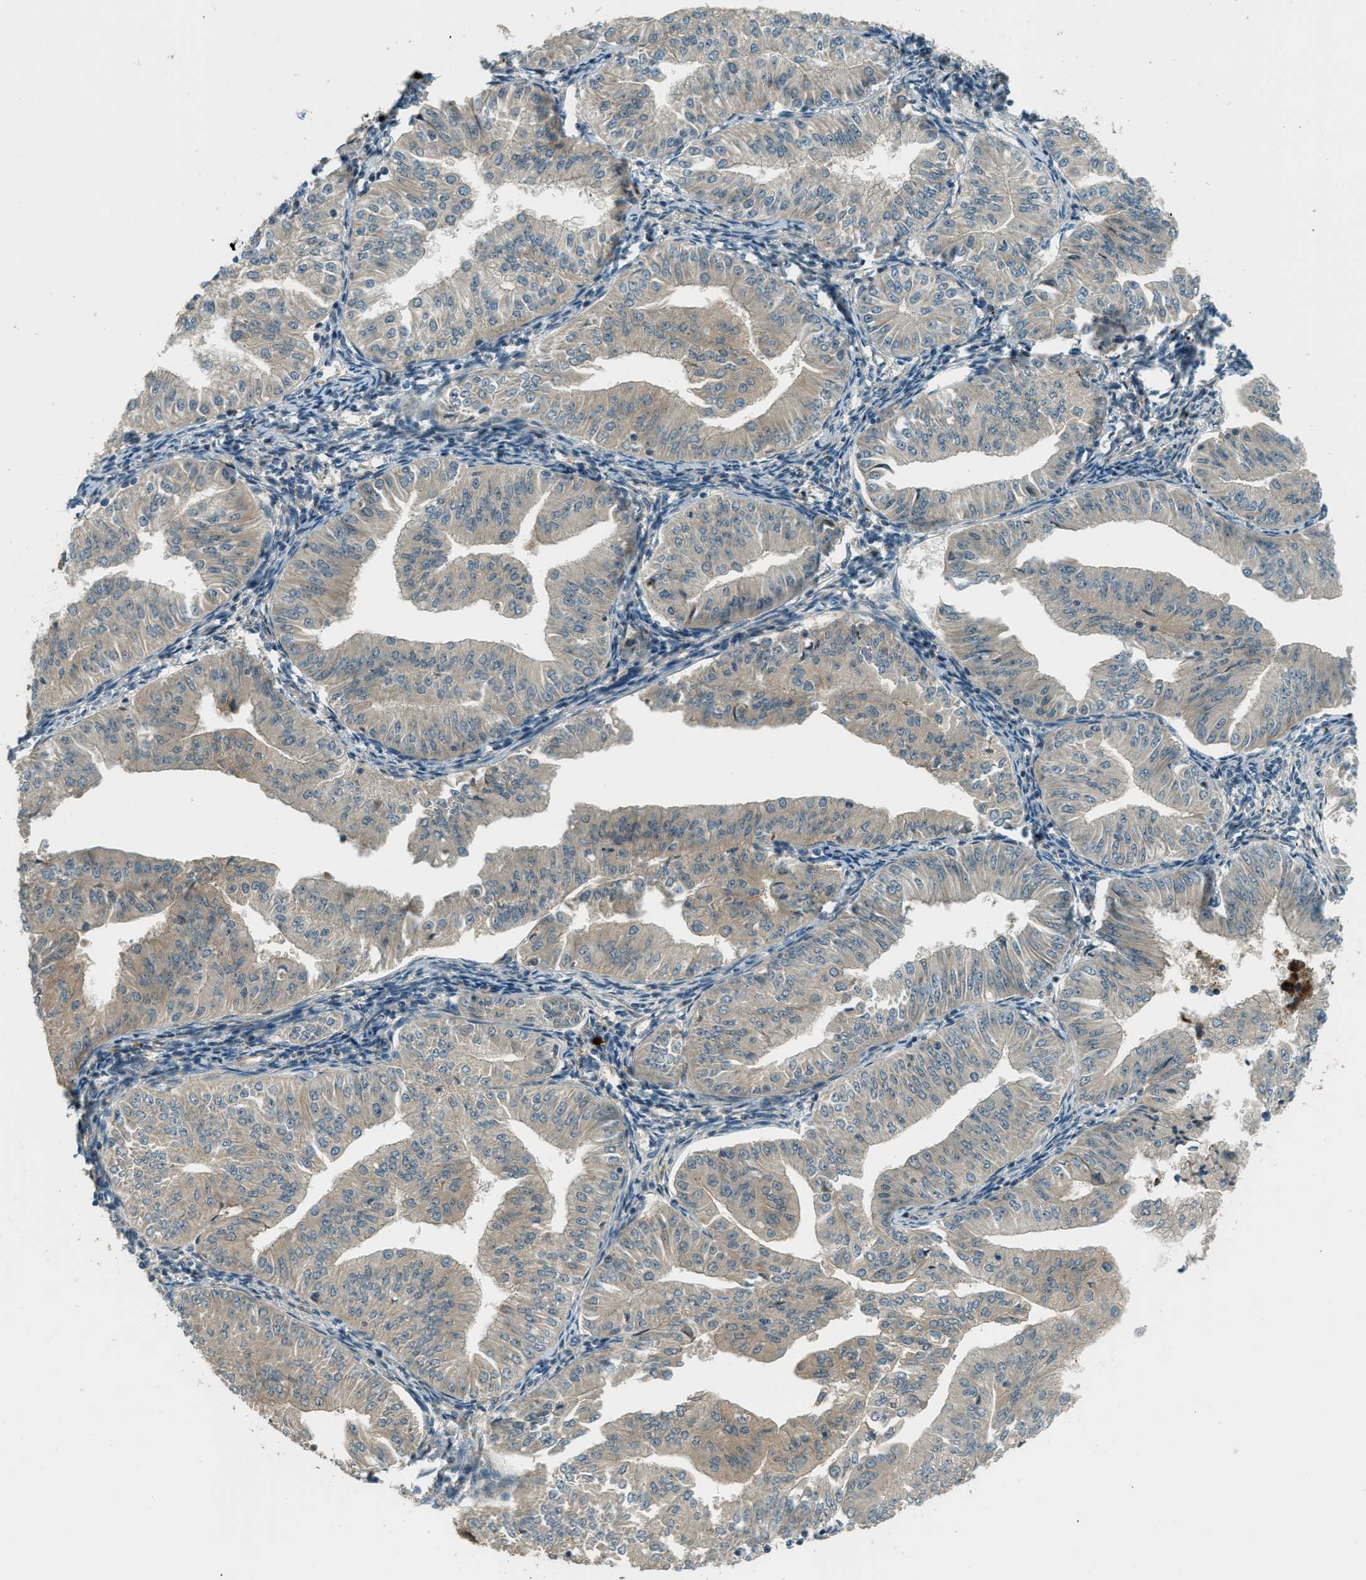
{"staining": {"intensity": "weak", "quantity": ">75%", "location": "cytoplasmic/membranous"}, "tissue": "endometrial cancer", "cell_type": "Tumor cells", "image_type": "cancer", "snomed": [{"axis": "morphology", "description": "Normal tissue, NOS"}, {"axis": "morphology", "description": "Adenocarcinoma, NOS"}, {"axis": "topography", "description": "Endometrium"}], "caption": "Tumor cells exhibit low levels of weak cytoplasmic/membranous expression in about >75% of cells in human endometrial cancer. The protein of interest is stained brown, and the nuclei are stained in blue (DAB (3,3'-diaminobenzidine) IHC with brightfield microscopy, high magnification).", "gene": "PTPN23", "patient": {"sex": "female", "age": 53}}